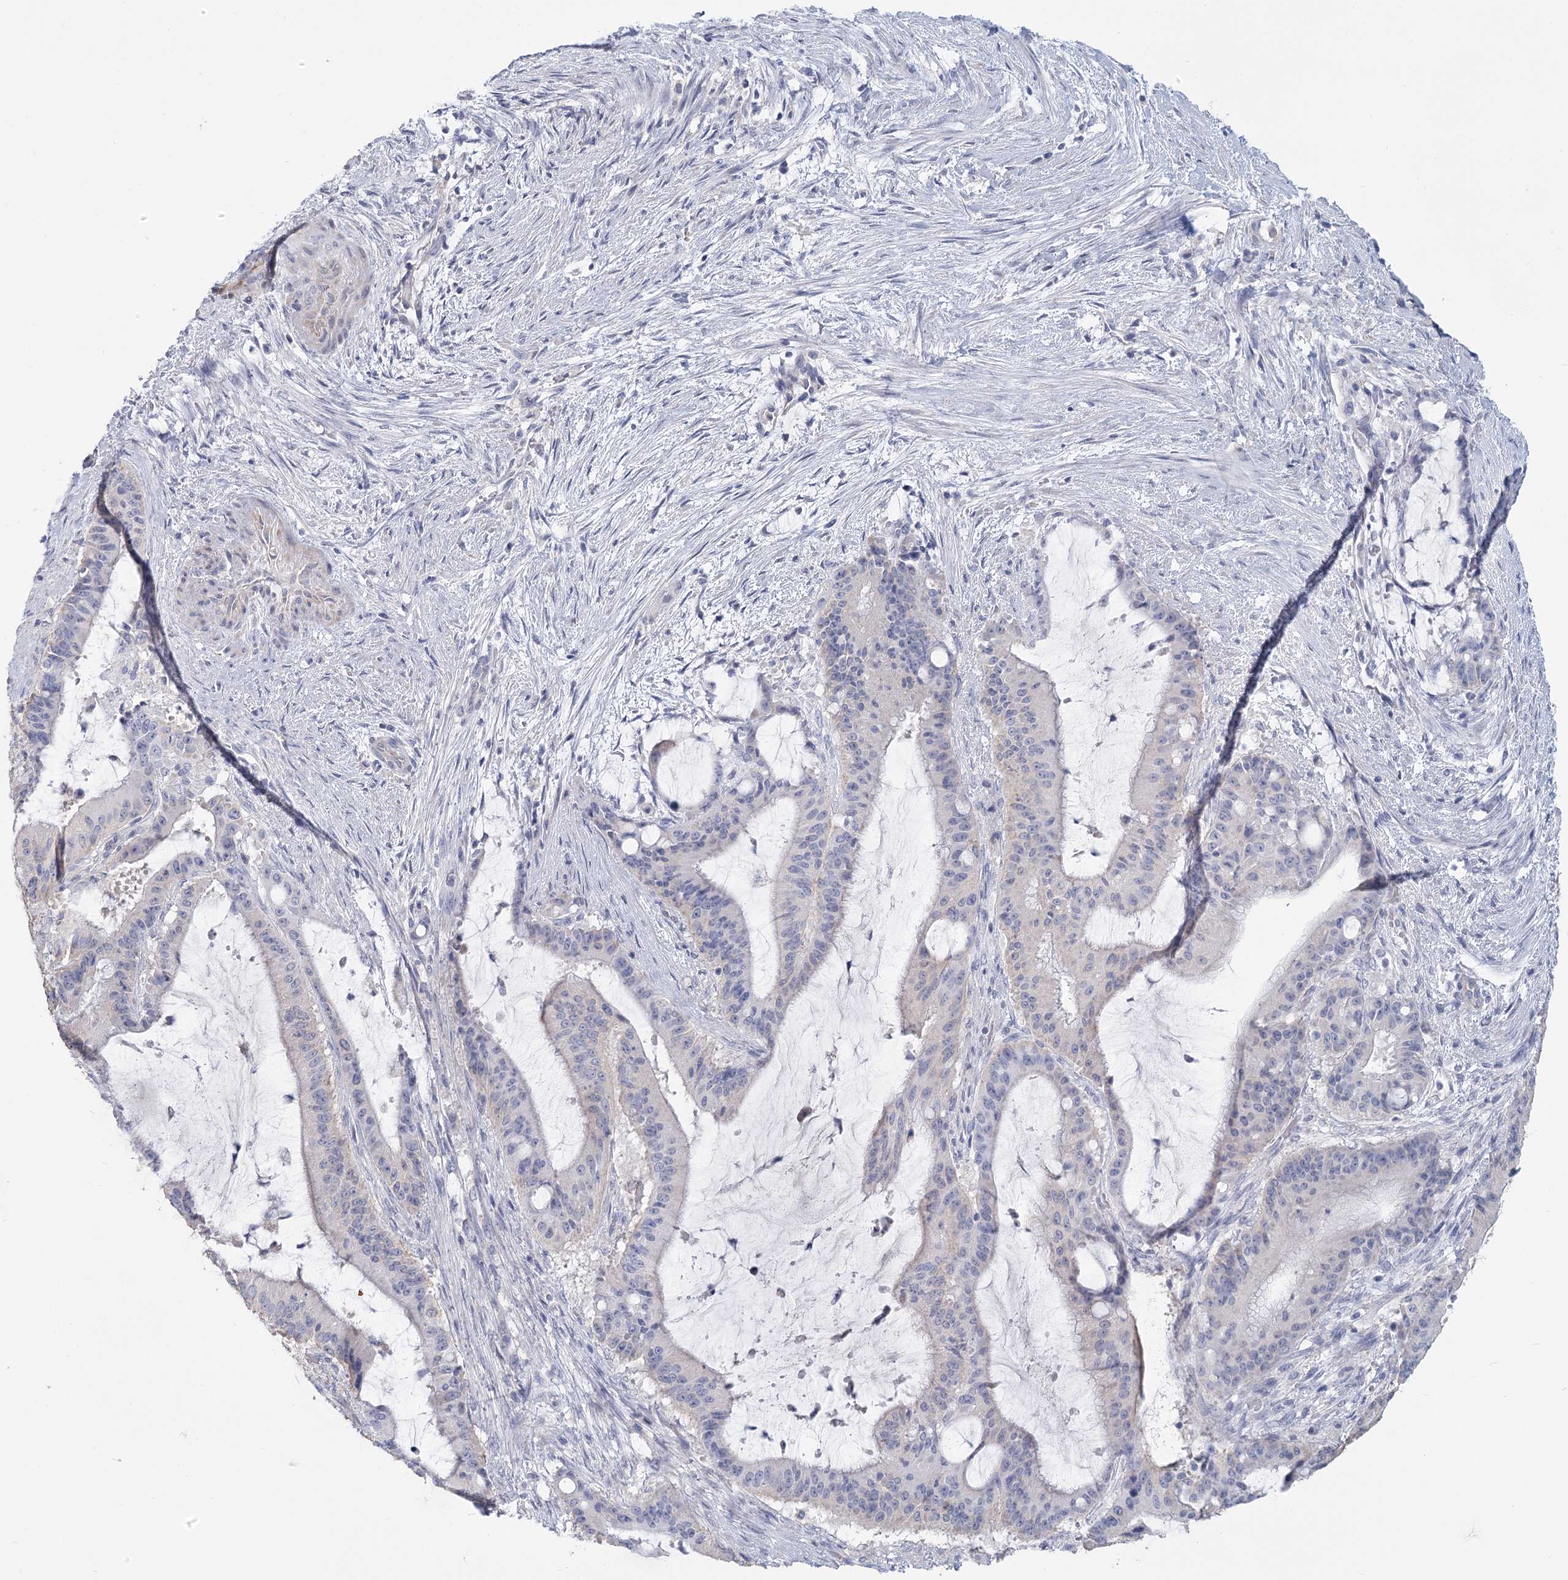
{"staining": {"intensity": "negative", "quantity": "none", "location": "none"}, "tissue": "liver cancer", "cell_type": "Tumor cells", "image_type": "cancer", "snomed": [{"axis": "morphology", "description": "Normal tissue, NOS"}, {"axis": "morphology", "description": "Cholangiocarcinoma"}, {"axis": "topography", "description": "Liver"}, {"axis": "topography", "description": "Peripheral nerve tissue"}], "caption": "Immunohistochemical staining of liver cancer (cholangiocarcinoma) displays no significant expression in tumor cells.", "gene": "CNTLN", "patient": {"sex": "female", "age": 73}}